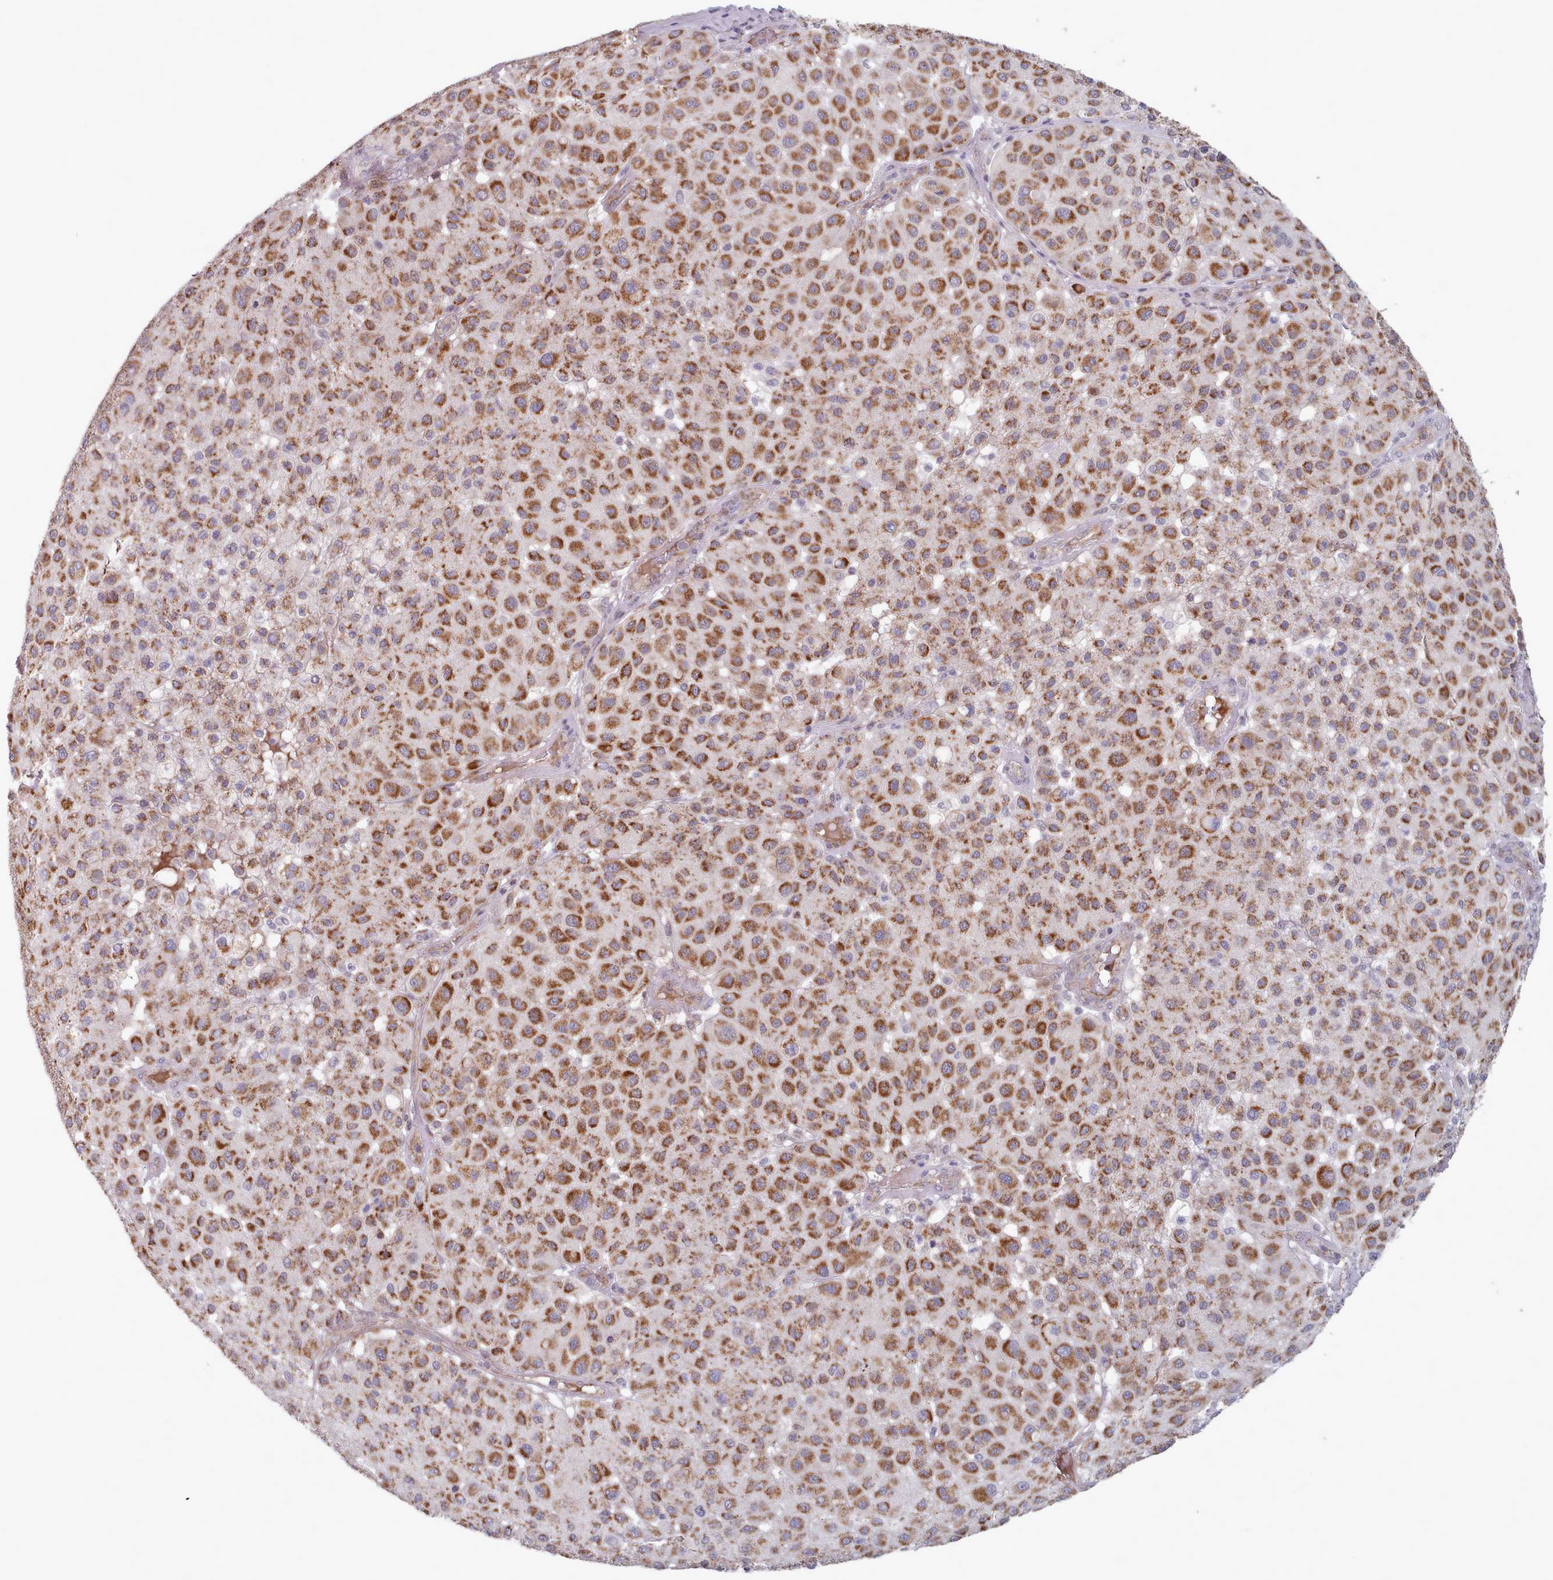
{"staining": {"intensity": "strong", "quantity": ">75%", "location": "cytoplasmic/membranous"}, "tissue": "melanoma", "cell_type": "Tumor cells", "image_type": "cancer", "snomed": [{"axis": "morphology", "description": "Malignant melanoma, Metastatic site"}, {"axis": "topography", "description": "Smooth muscle"}], "caption": "About >75% of tumor cells in malignant melanoma (metastatic site) demonstrate strong cytoplasmic/membranous protein staining as visualized by brown immunohistochemical staining.", "gene": "TRARG1", "patient": {"sex": "male", "age": 41}}